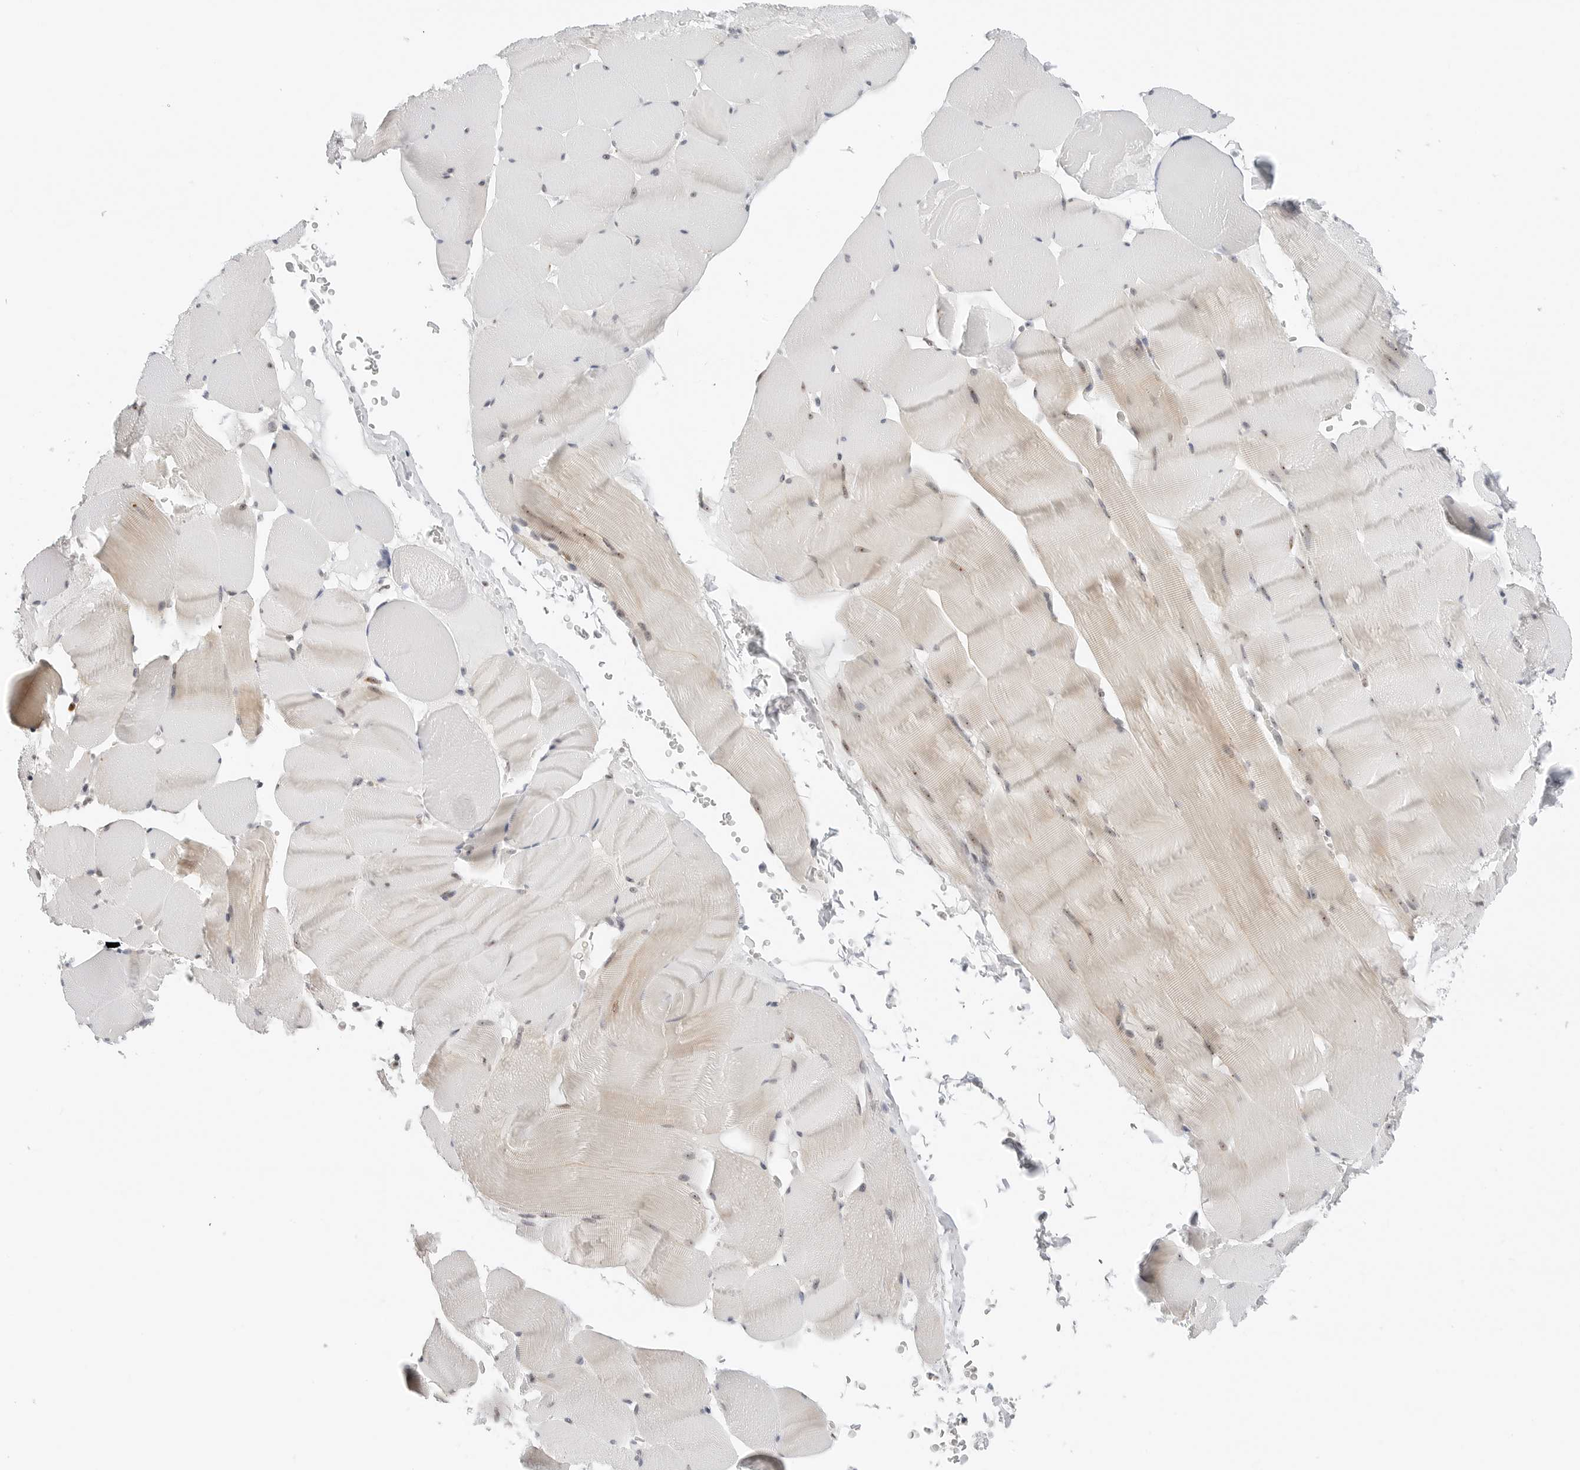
{"staining": {"intensity": "weak", "quantity": "25%-75%", "location": "cytoplasmic/membranous,nuclear"}, "tissue": "skeletal muscle", "cell_type": "Myocytes", "image_type": "normal", "snomed": [{"axis": "morphology", "description": "Normal tissue, NOS"}, {"axis": "topography", "description": "Skeletal muscle"}], "caption": "High-magnification brightfield microscopy of benign skeletal muscle stained with DAB (brown) and counterstained with hematoxylin (blue). myocytes exhibit weak cytoplasmic/membranous,nuclear staining is identified in about25%-75% of cells.", "gene": "RIMKLA", "patient": {"sex": "male", "age": 62}}